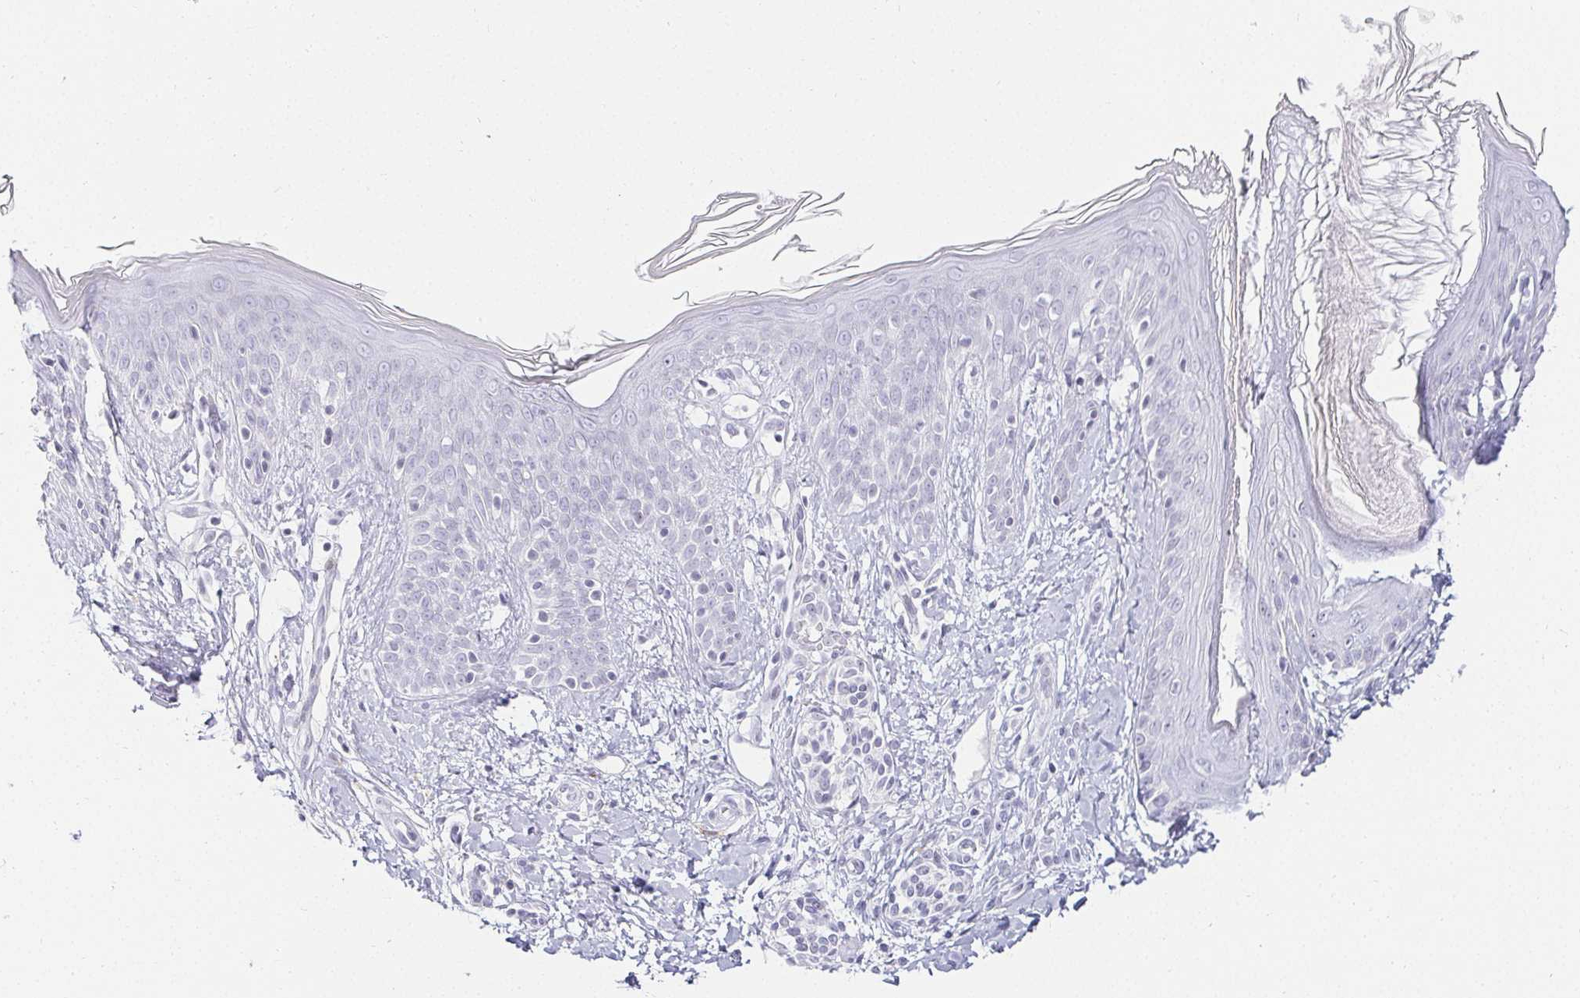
{"staining": {"intensity": "negative", "quantity": "none", "location": "none"}, "tissue": "skin", "cell_type": "Fibroblasts", "image_type": "normal", "snomed": [{"axis": "morphology", "description": "Normal tissue, NOS"}, {"axis": "topography", "description": "Skin"}], "caption": "Immunohistochemistry (IHC) micrograph of benign skin stained for a protein (brown), which reveals no staining in fibroblasts. (DAB (3,3'-diaminobenzidine) immunohistochemistry (IHC) with hematoxylin counter stain).", "gene": "ACAN", "patient": {"sex": "male", "age": 16}}